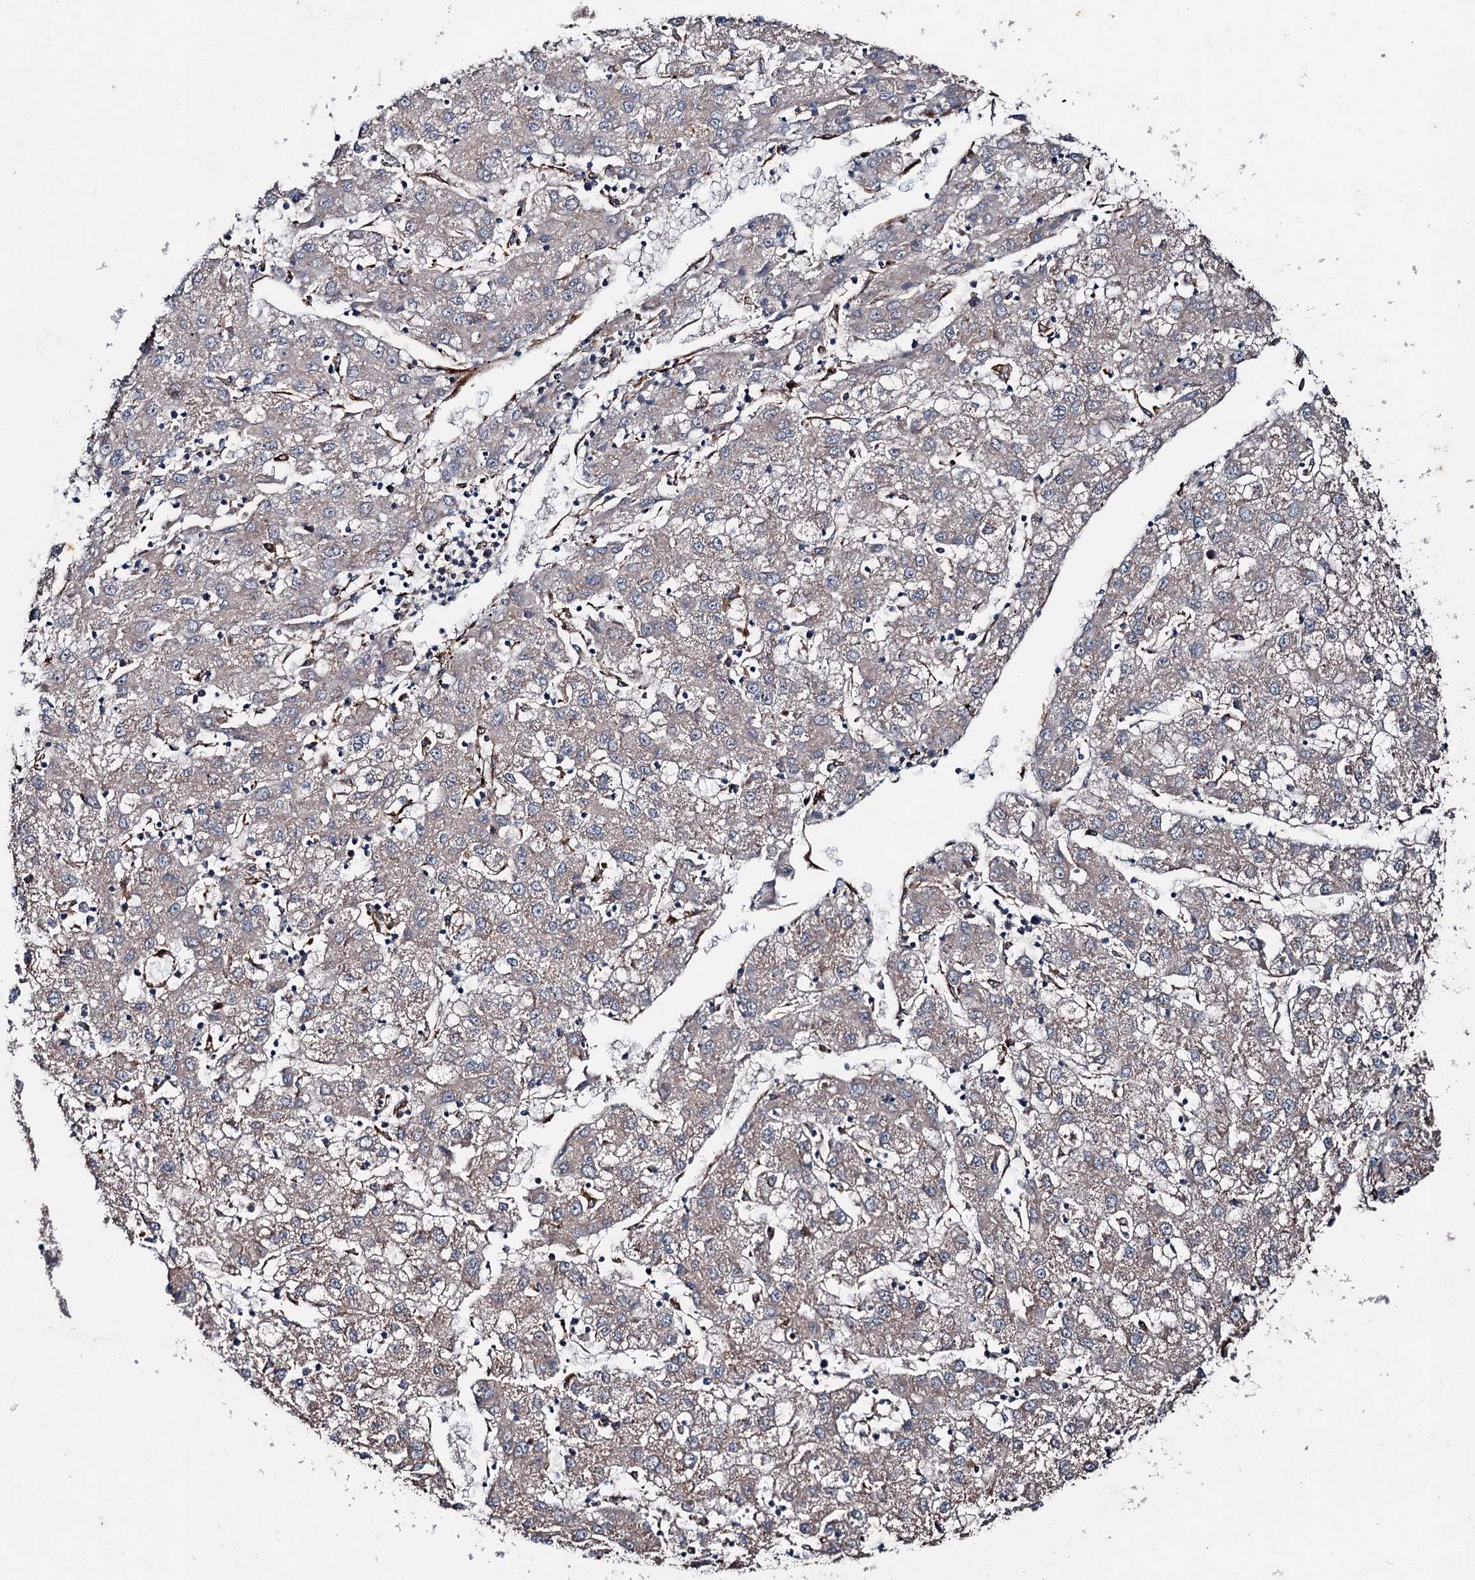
{"staining": {"intensity": "weak", "quantity": "<25%", "location": "cytoplasmic/membranous"}, "tissue": "liver cancer", "cell_type": "Tumor cells", "image_type": "cancer", "snomed": [{"axis": "morphology", "description": "Carcinoma, Hepatocellular, NOS"}, {"axis": "topography", "description": "Liver"}], "caption": "This histopathology image is of liver cancer (hepatocellular carcinoma) stained with immunohistochemistry to label a protein in brown with the nuclei are counter-stained blue. There is no positivity in tumor cells.", "gene": "DDIAS", "patient": {"sex": "male", "age": 72}}